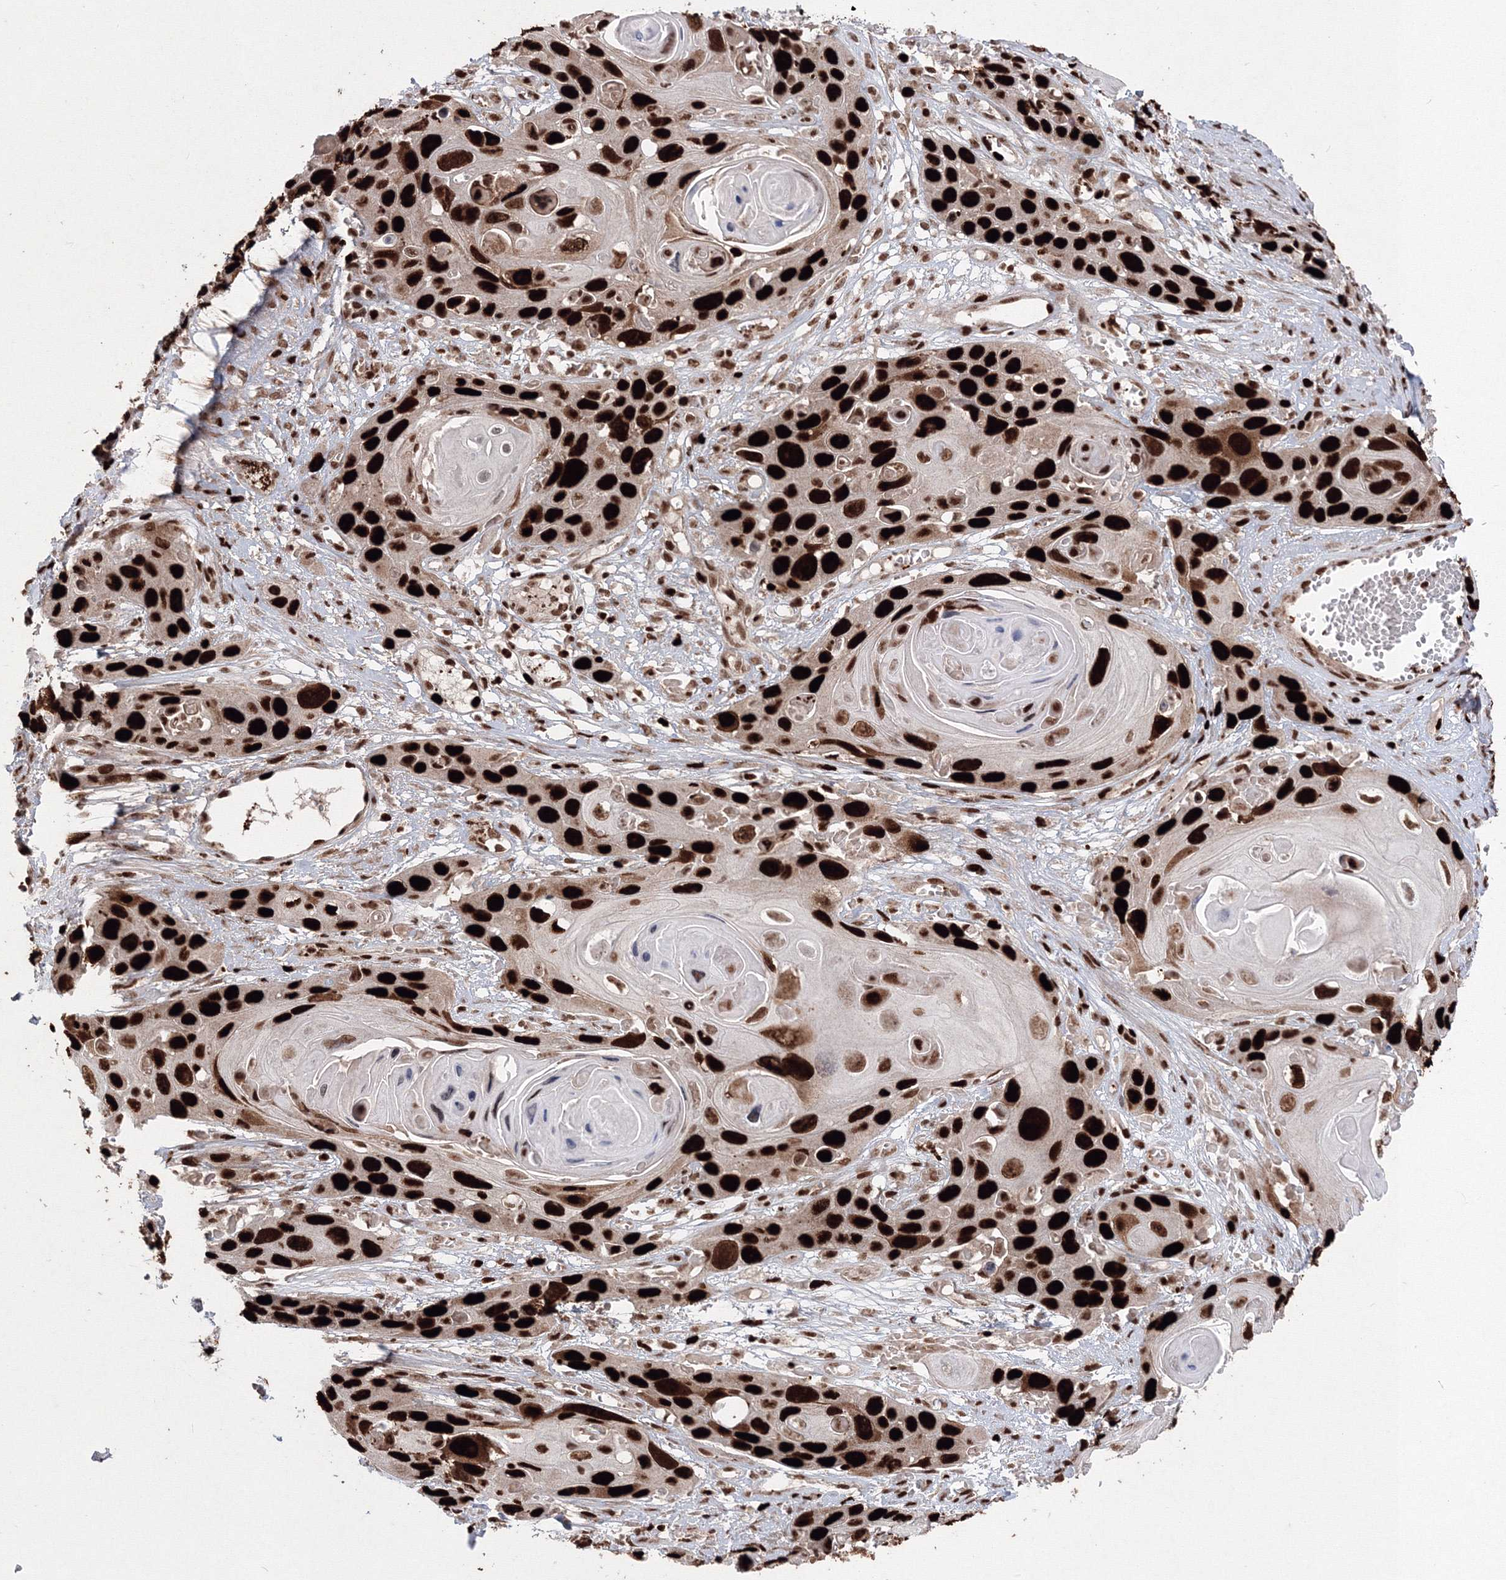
{"staining": {"intensity": "strong", "quantity": ">75%", "location": "nuclear"}, "tissue": "skin cancer", "cell_type": "Tumor cells", "image_type": "cancer", "snomed": [{"axis": "morphology", "description": "Squamous cell carcinoma, NOS"}, {"axis": "topography", "description": "Skin"}], "caption": "Skin cancer tissue shows strong nuclear positivity in approximately >75% of tumor cells (Brightfield microscopy of DAB IHC at high magnification).", "gene": "LIG1", "patient": {"sex": "male", "age": 55}}